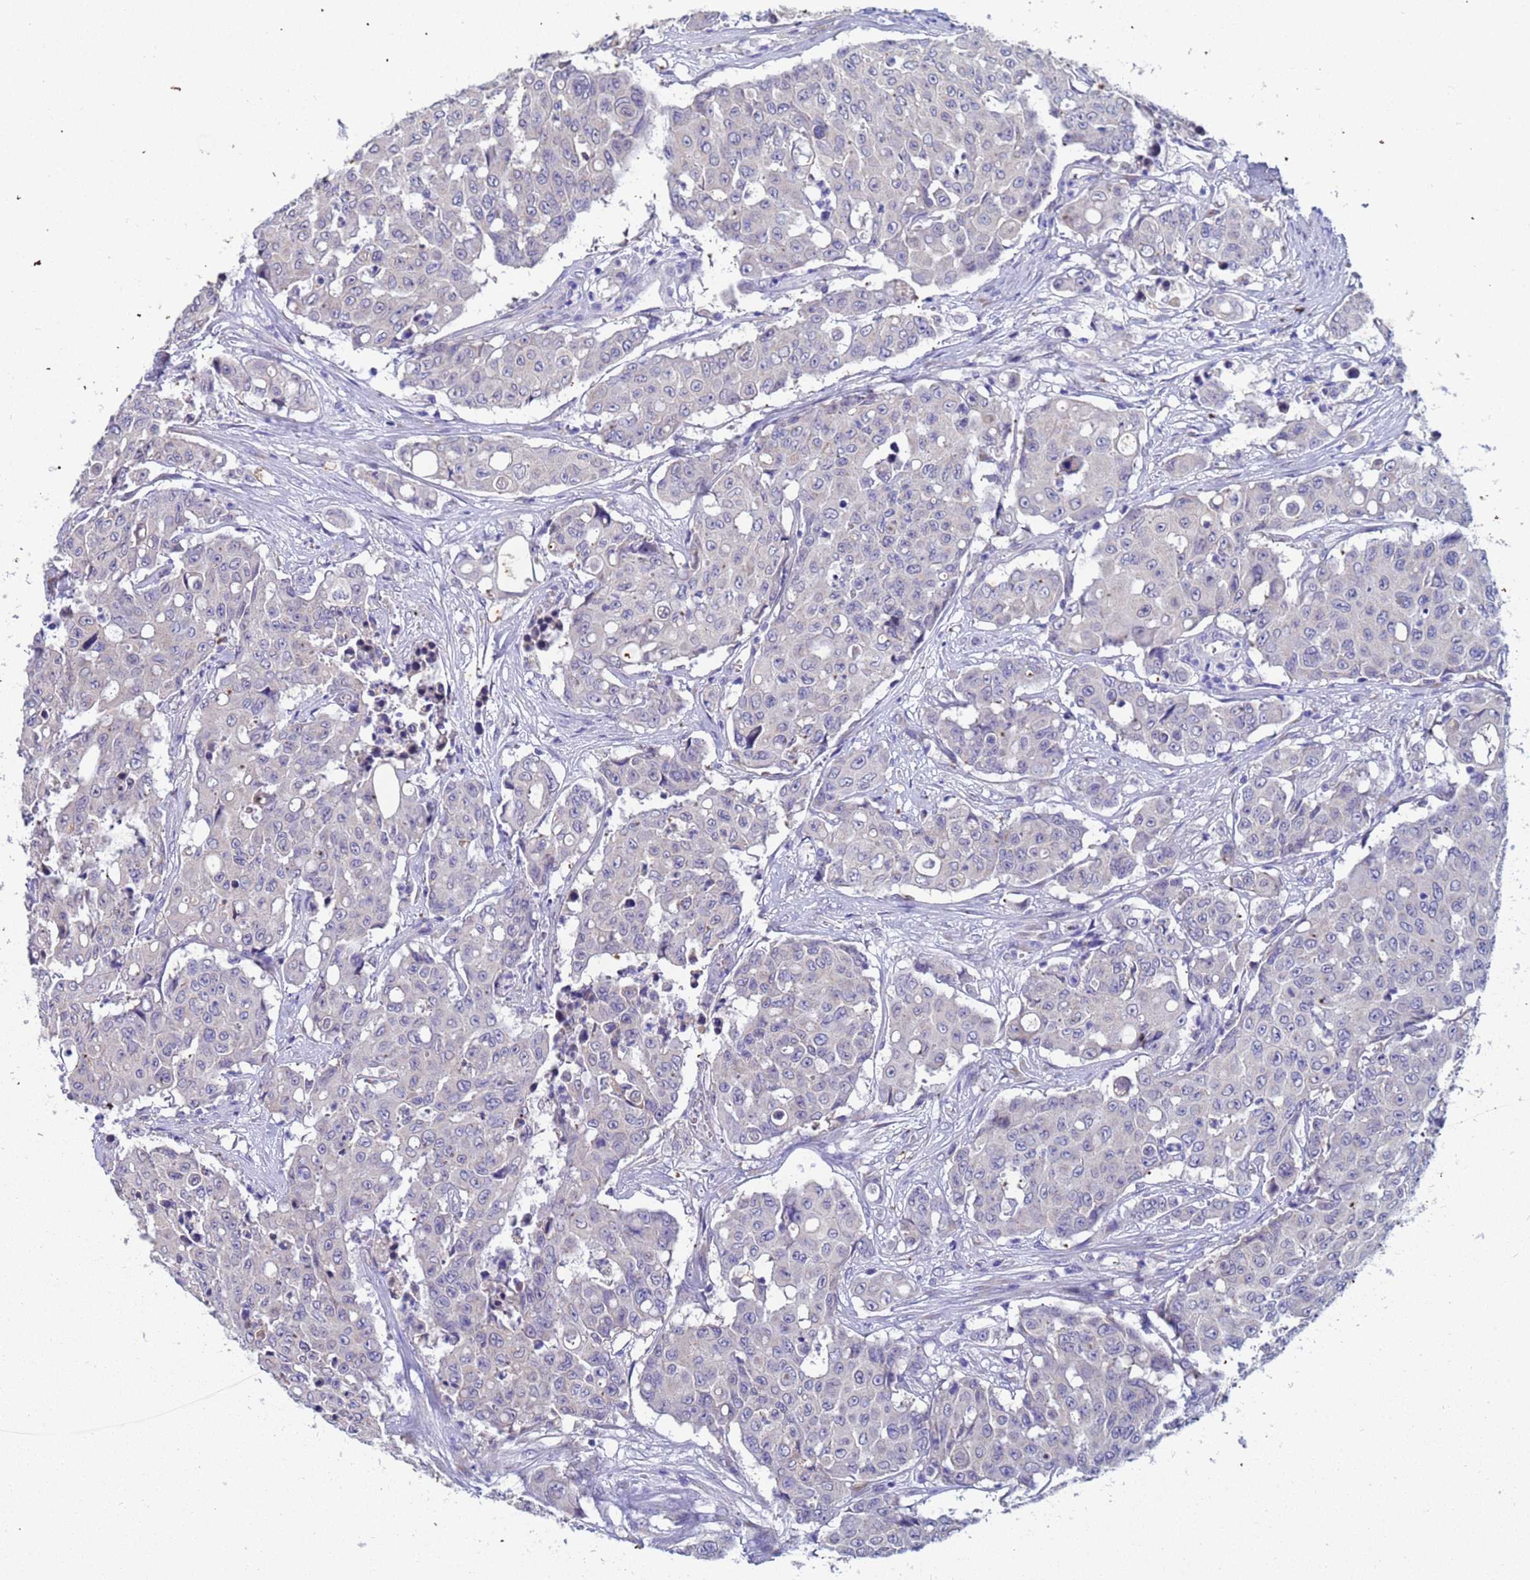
{"staining": {"intensity": "negative", "quantity": "none", "location": "none"}, "tissue": "colorectal cancer", "cell_type": "Tumor cells", "image_type": "cancer", "snomed": [{"axis": "morphology", "description": "Adenocarcinoma, NOS"}, {"axis": "topography", "description": "Colon"}], "caption": "This histopathology image is of colorectal adenocarcinoma stained with immunohistochemistry (IHC) to label a protein in brown with the nuclei are counter-stained blue. There is no expression in tumor cells.", "gene": "IHO1", "patient": {"sex": "male", "age": 51}}